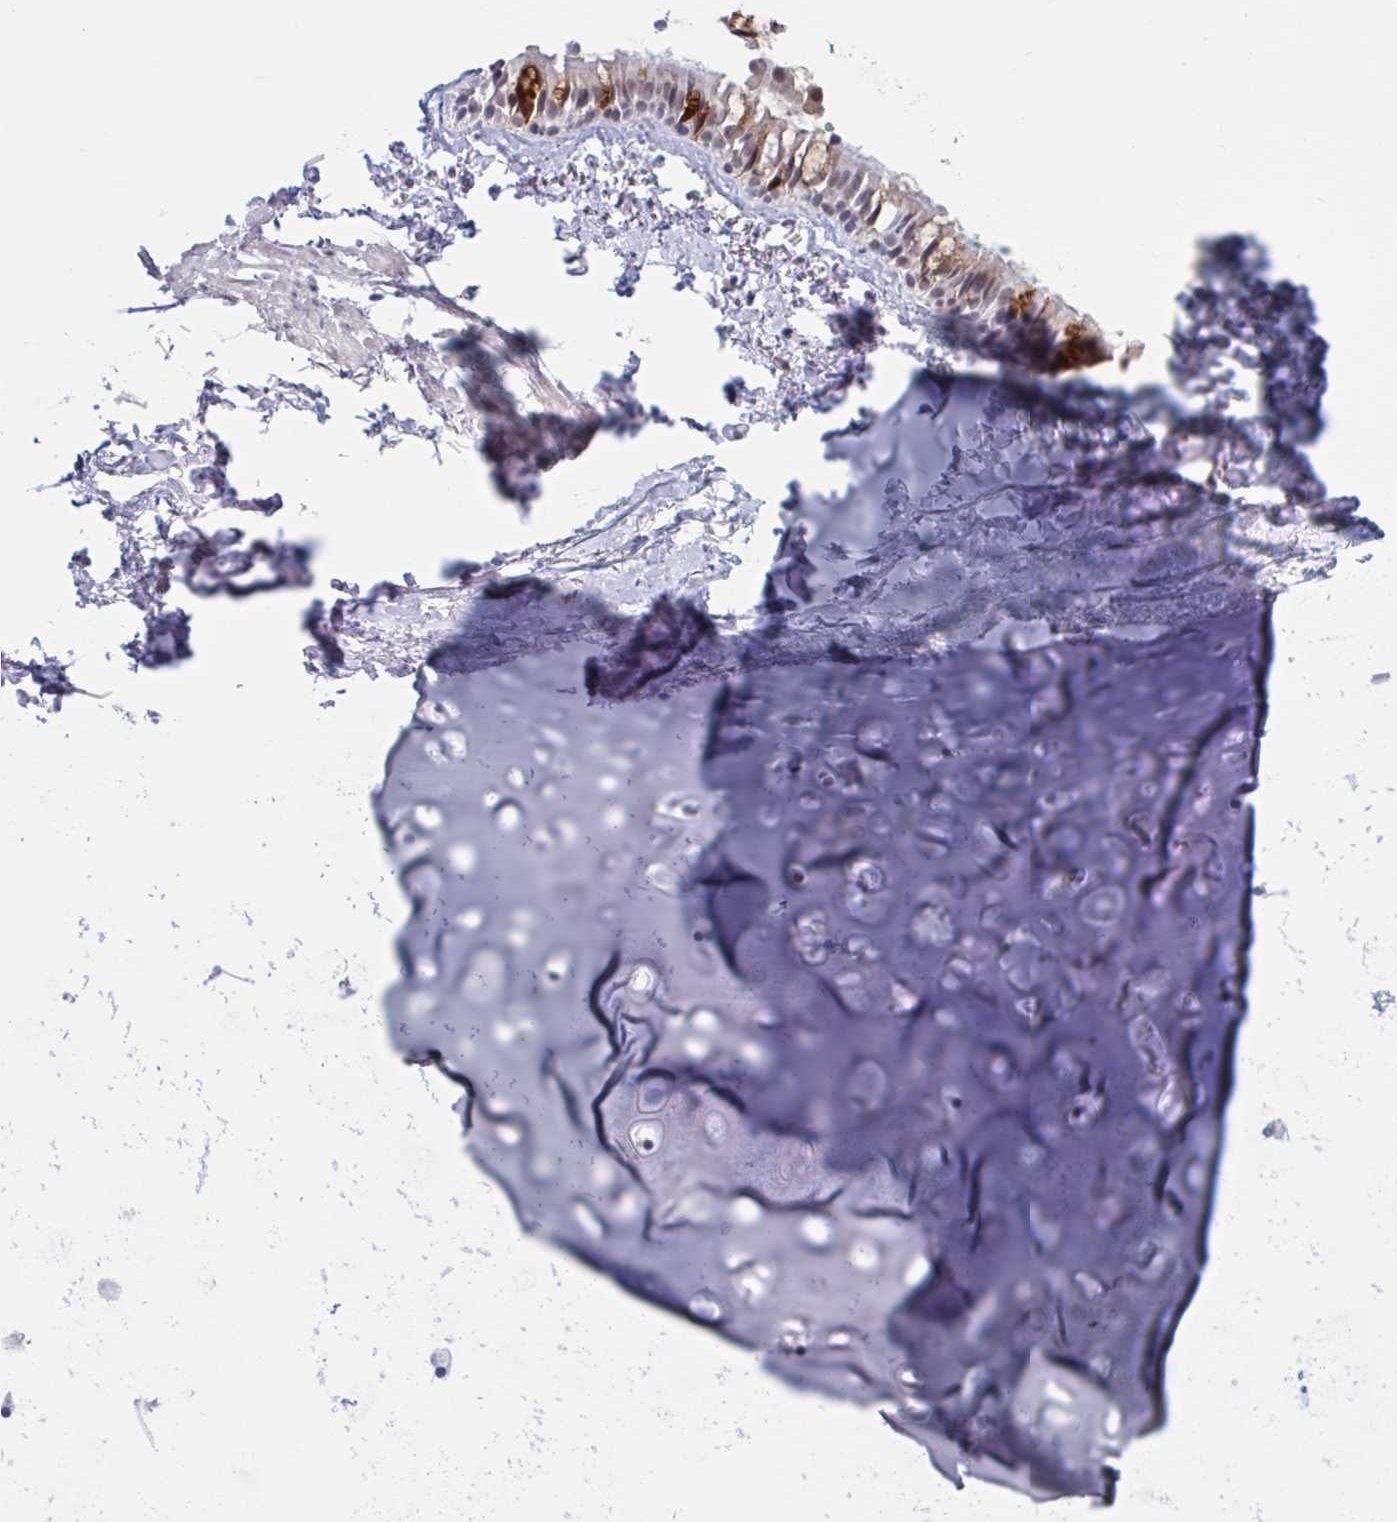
{"staining": {"intensity": "strong", "quantity": "25%-75%", "location": "cytoplasmic/membranous,nuclear"}, "tissue": "bronchus", "cell_type": "Respiratory epithelial cells", "image_type": "normal", "snomed": [{"axis": "morphology", "description": "Normal tissue, NOS"}, {"axis": "topography", "description": "Cartilage tissue"}, {"axis": "topography", "description": "Bronchus"}, {"axis": "topography", "description": "Peripheral nerve tissue"}], "caption": "Immunohistochemistry micrograph of benign bronchus: human bronchus stained using immunohistochemistry displays high levels of strong protein expression localized specifically in the cytoplasmic/membranous,nuclear of respiratory epithelial cells, appearing as a cytoplasmic/membranous,nuclear brown color.", "gene": "MSMB", "patient": {"sex": "female", "age": 59}}